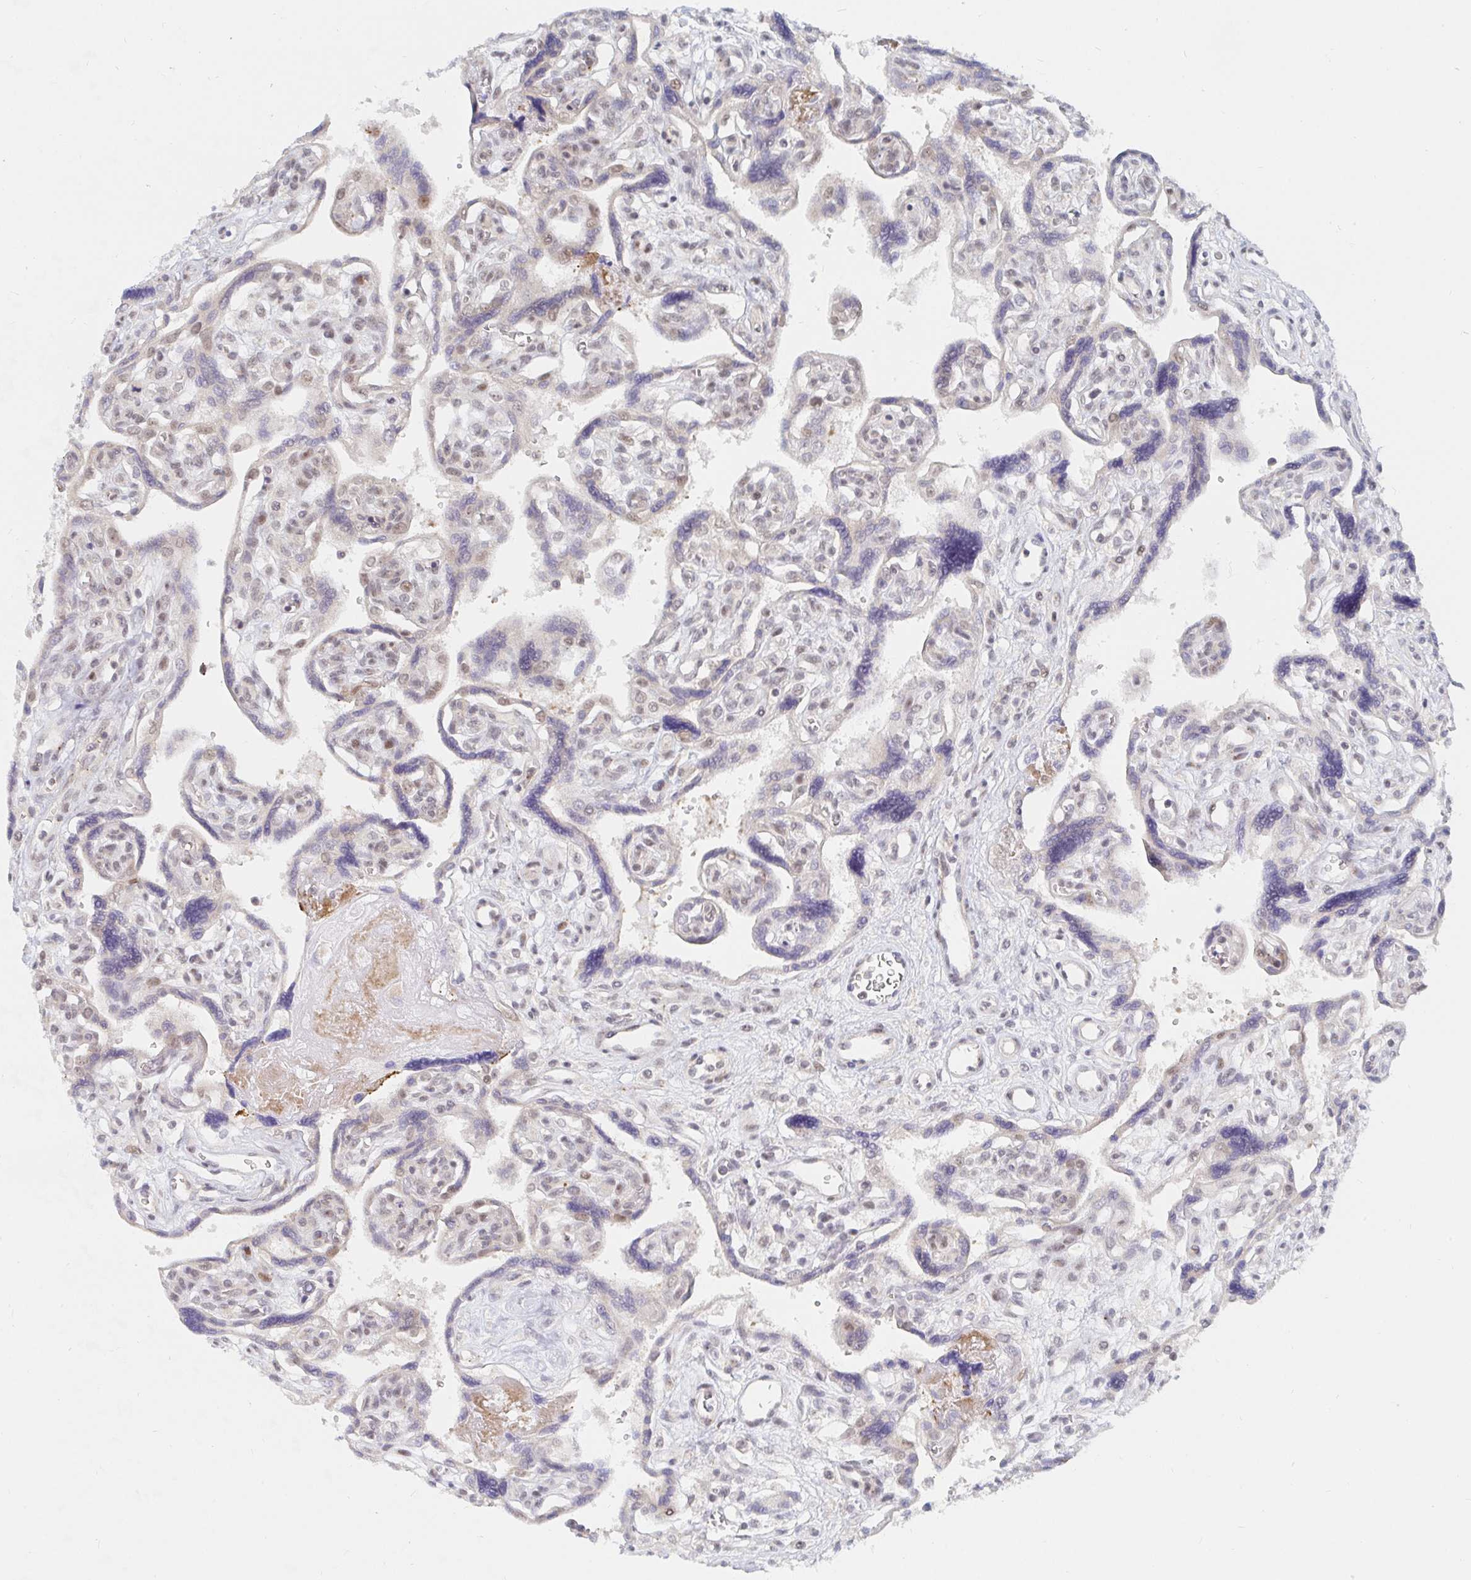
{"staining": {"intensity": "moderate", "quantity": "25%-75%", "location": "cytoplasmic/membranous,nuclear"}, "tissue": "placenta", "cell_type": "Trophoblastic cells", "image_type": "normal", "snomed": [{"axis": "morphology", "description": "Normal tissue, NOS"}, {"axis": "topography", "description": "Placenta"}], "caption": "DAB immunohistochemical staining of benign human placenta exhibits moderate cytoplasmic/membranous,nuclear protein staining in approximately 25%-75% of trophoblastic cells.", "gene": "CHD2", "patient": {"sex": "female", "age": 39}}